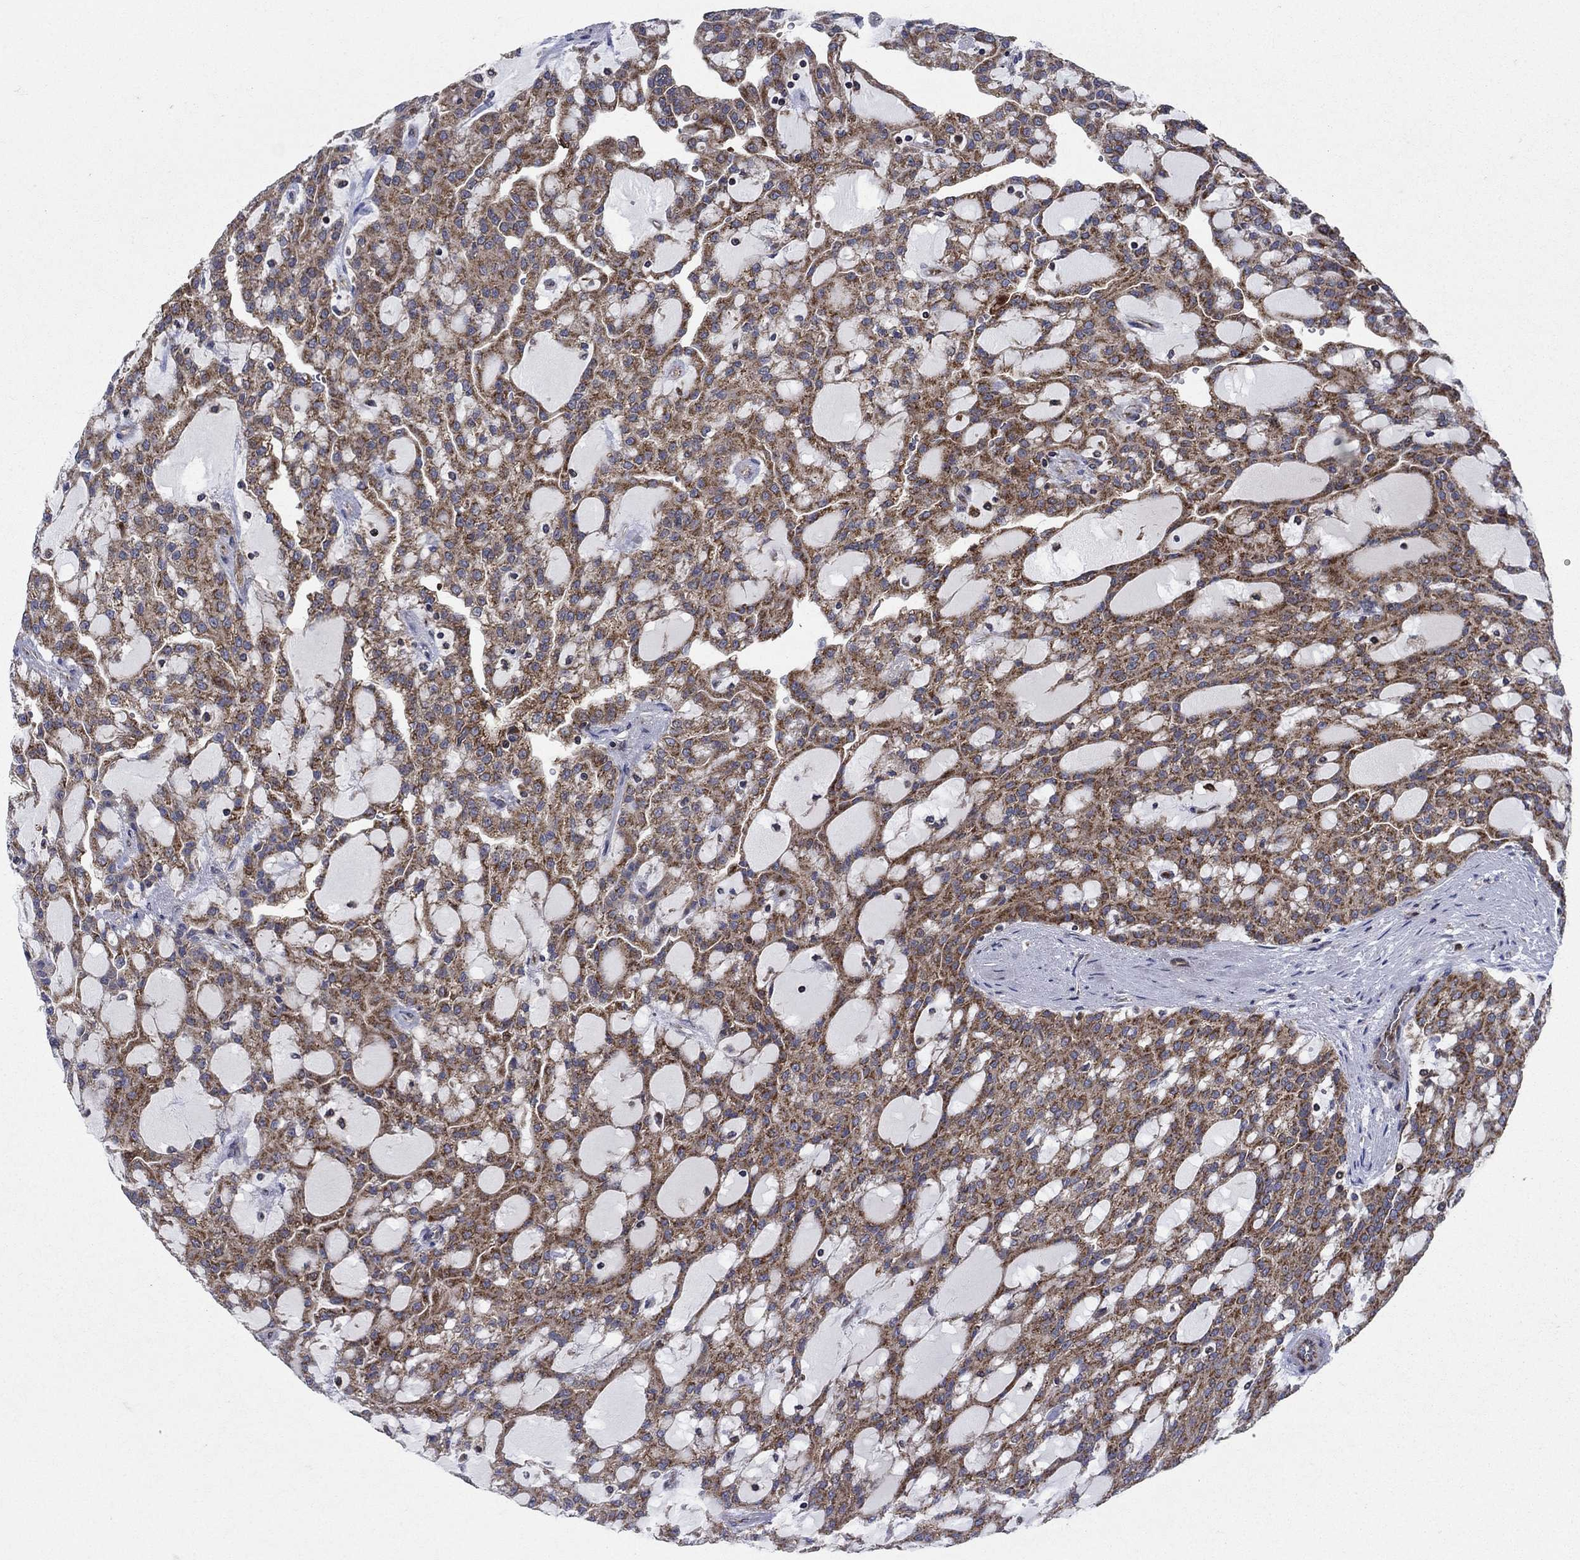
{"staining": {"intensity": "moderate", "quantity": ">75%", "location": "cytoplasmic/membranous"}, "tissue": "renal cancer", "cell_type": "Tumor cells", "image_type": "cancer", "snomed": [{"axis": "morphology", "description": "Adenocarcinoma, NOS"}, {"axis": "topography", "description": "Kidney"}], "caption": "Tumor cells display medium levels of moderate cytoplasmic/membranous expression in approximately >75% of cells in renal adenocarcinoma.", "gene": "RNF19B", "patient": {"sex": "male", "age": 63}}